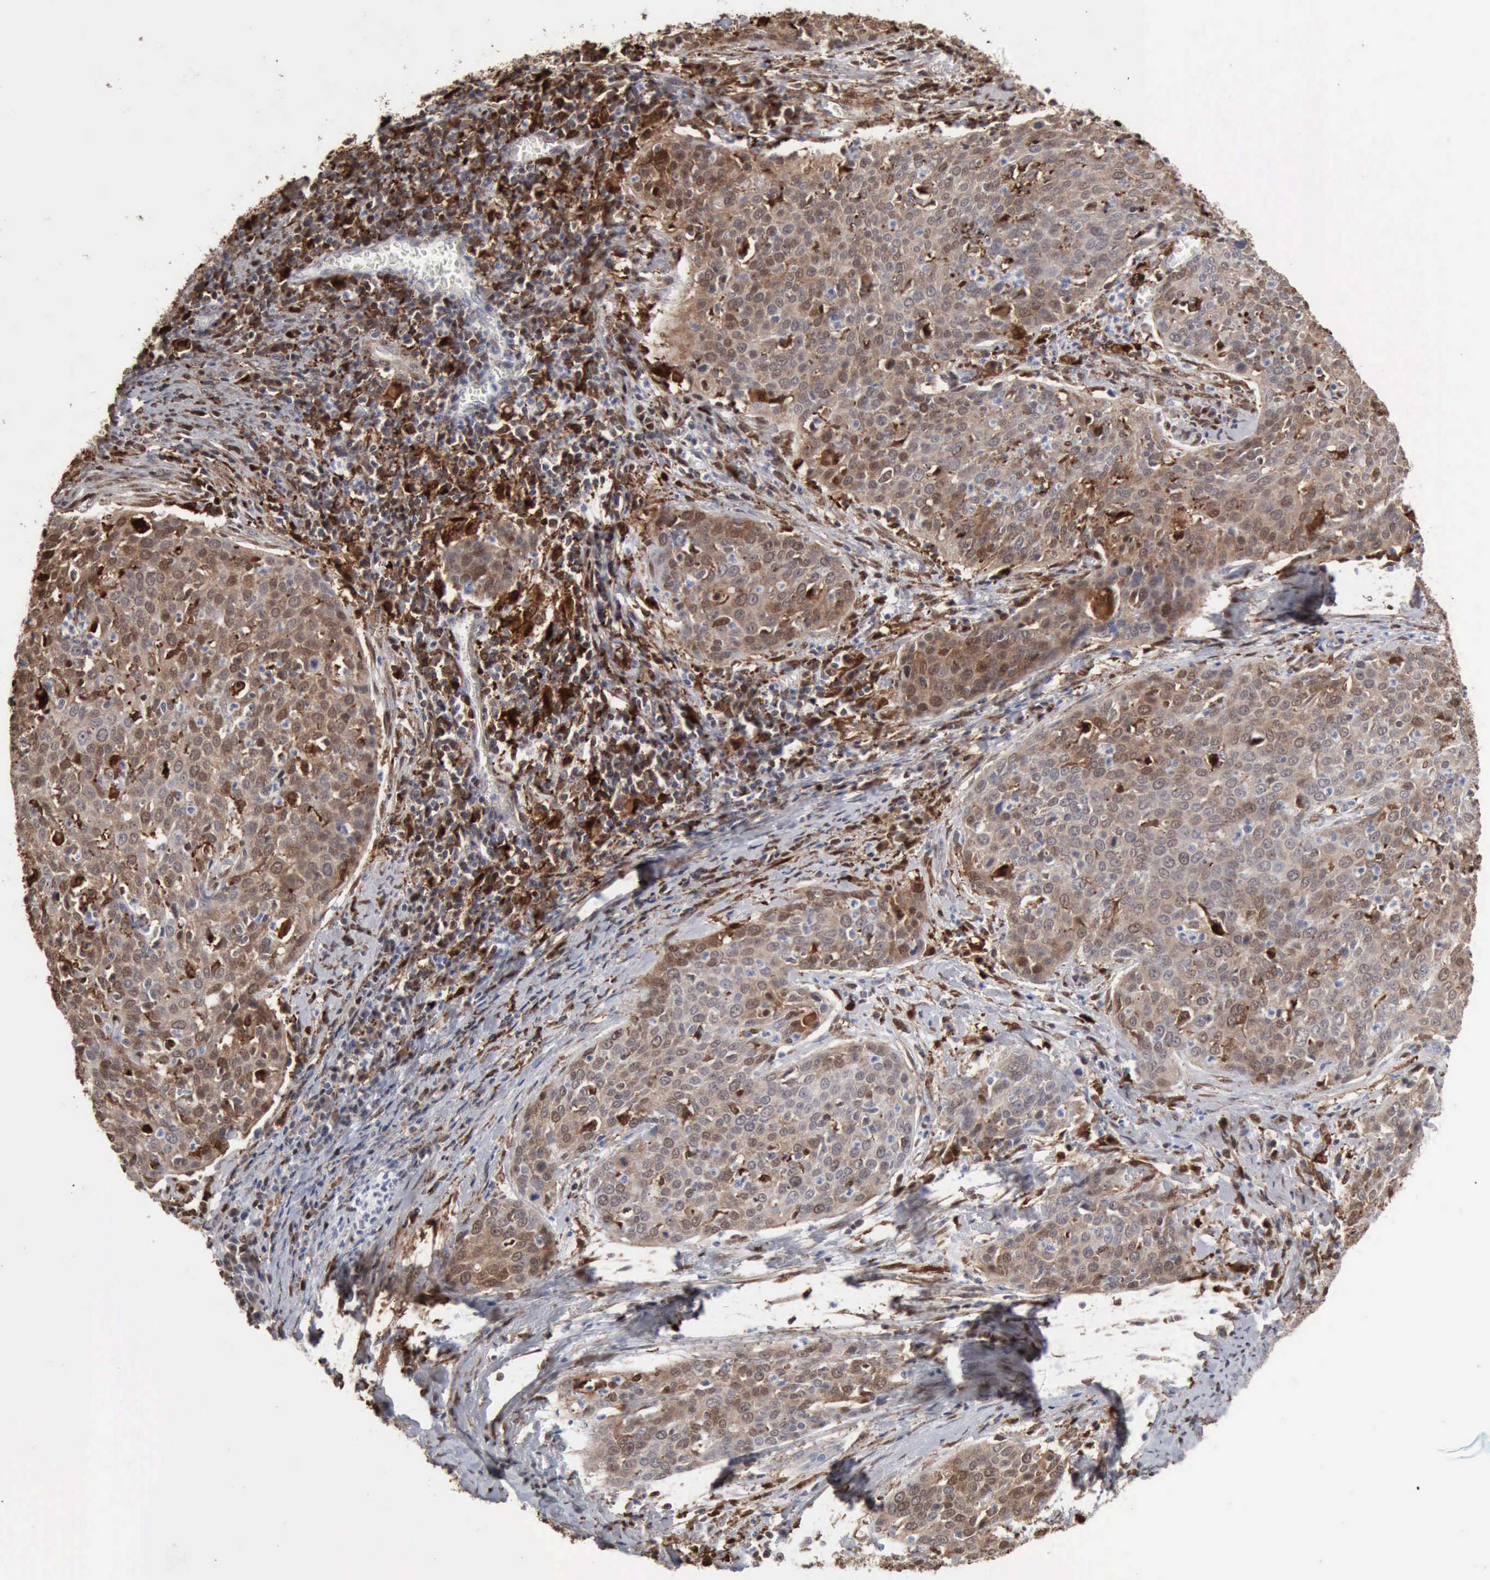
{"staining": {"intensity": "moderate", "quantity": ">75%", "location": "cytoplasmic/membranous,nuclear"}, "tissue": "cervical cancer", "cell_type": "Tumor cells", "image_type": "cancer", "snomed": [{"axis": "morphology", "description": "Squamous cell carcinoma, NOS"}, {"axis": "topography", "description": "Cervix"}], "caption": "Immunohistochemical staining of human cervical cancer (squamous cell carcinoma) exhibits moderate cytoplasmic/membranous and nuclear protein expression in approximately >75% of tumor cells.", "gene": "STAT1", "patient": {"sex": "female", "age": 38}}